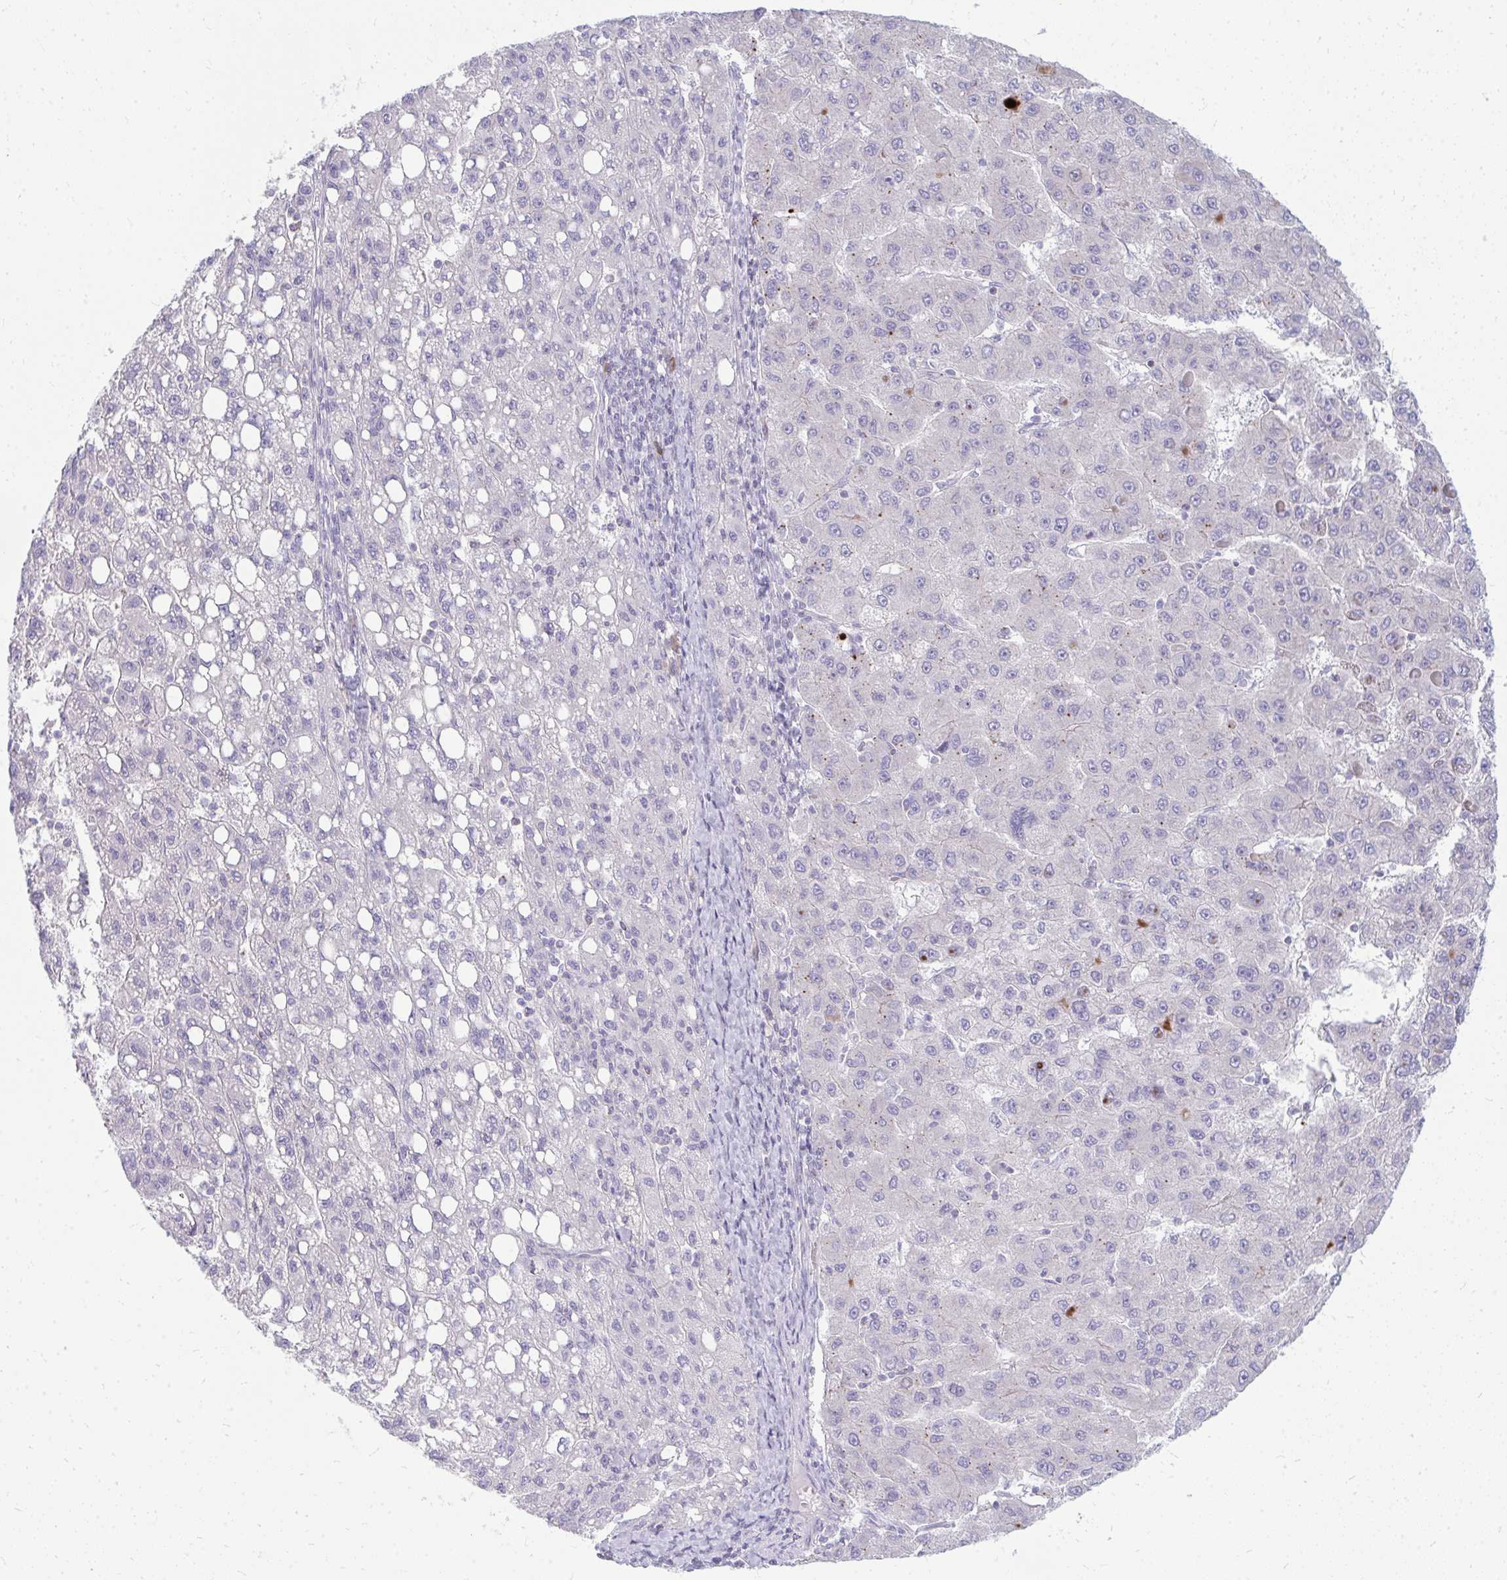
{"staining": {"intensity": "negative", "quantity": "none", "location": "none"}, "tissue": "liver cancer", "cell_type": "Tumor cells", "image_type": "cancer", "snomed": [{"axis": "morphology", "description": "Carcinoma, Hepatocellular, NOS"}, {"axis": "topography", "description": "Liver"}], "caption": "A micrograph of hepatocellular carcinoma (liver) stained for a protein reveals no brown staining in tumor cells.", "gene": "TSPEAR", "patient": {"sex": "female", "age": 82}}